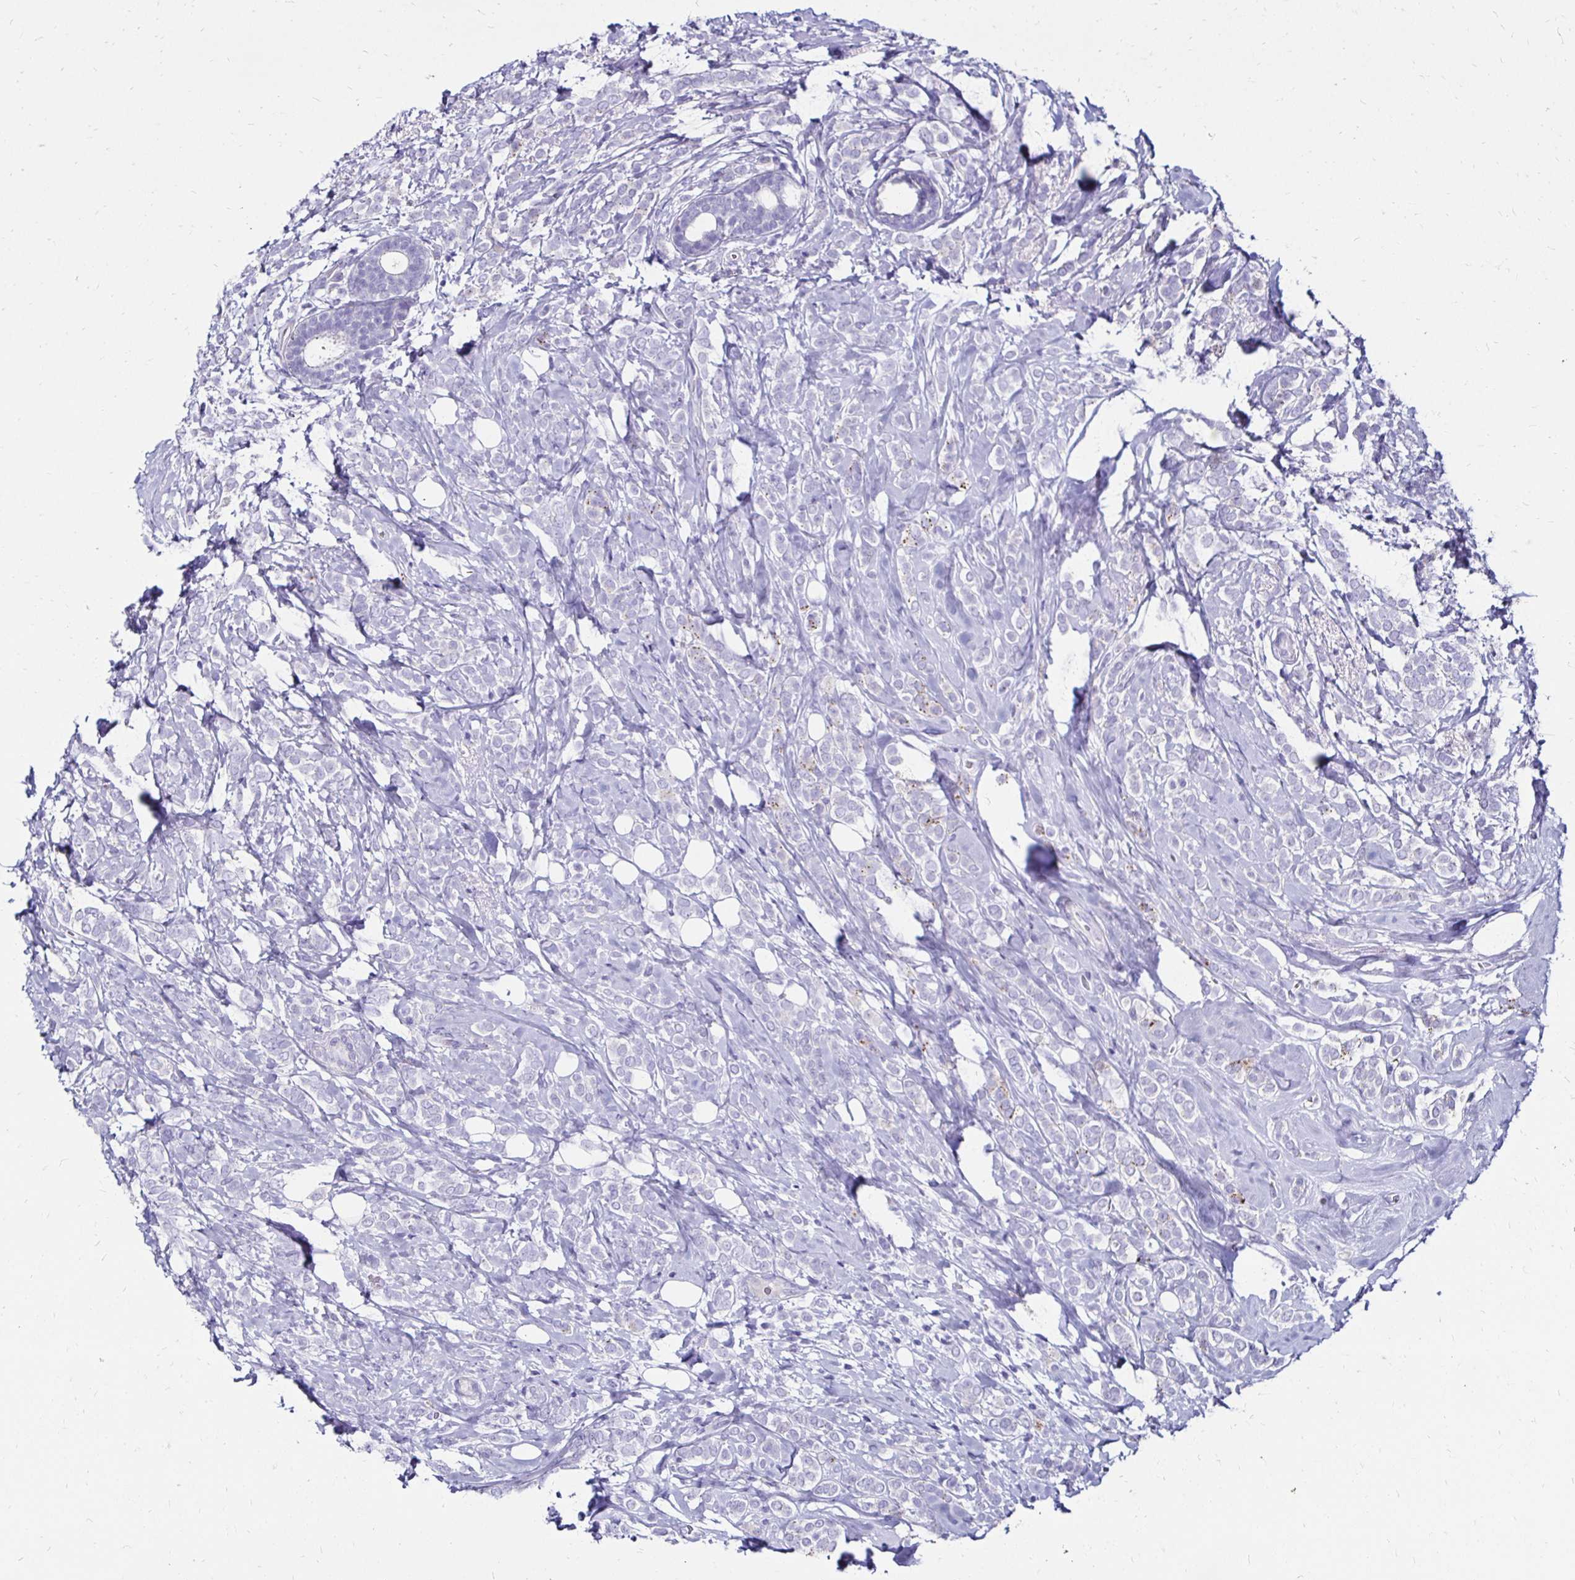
{"staining": {"intensity": "negative", "quantity": "none", "location": "none"}, "tissue": "breast cancer", "cell_type": "Tumor cells", "image_type": "cancer", "snomed": [{"axis": "morphology", "description": "Lobular carcinoma"}, {"axis": "topography", "description": "Breast"}], "caption": "A high-resolution photomicrograph shows IHC staining of breast cancer, which shows no significant positivity in tumor cells.", "gene": "KCNT1", "patient": {"sex": "female", "age": 49}}